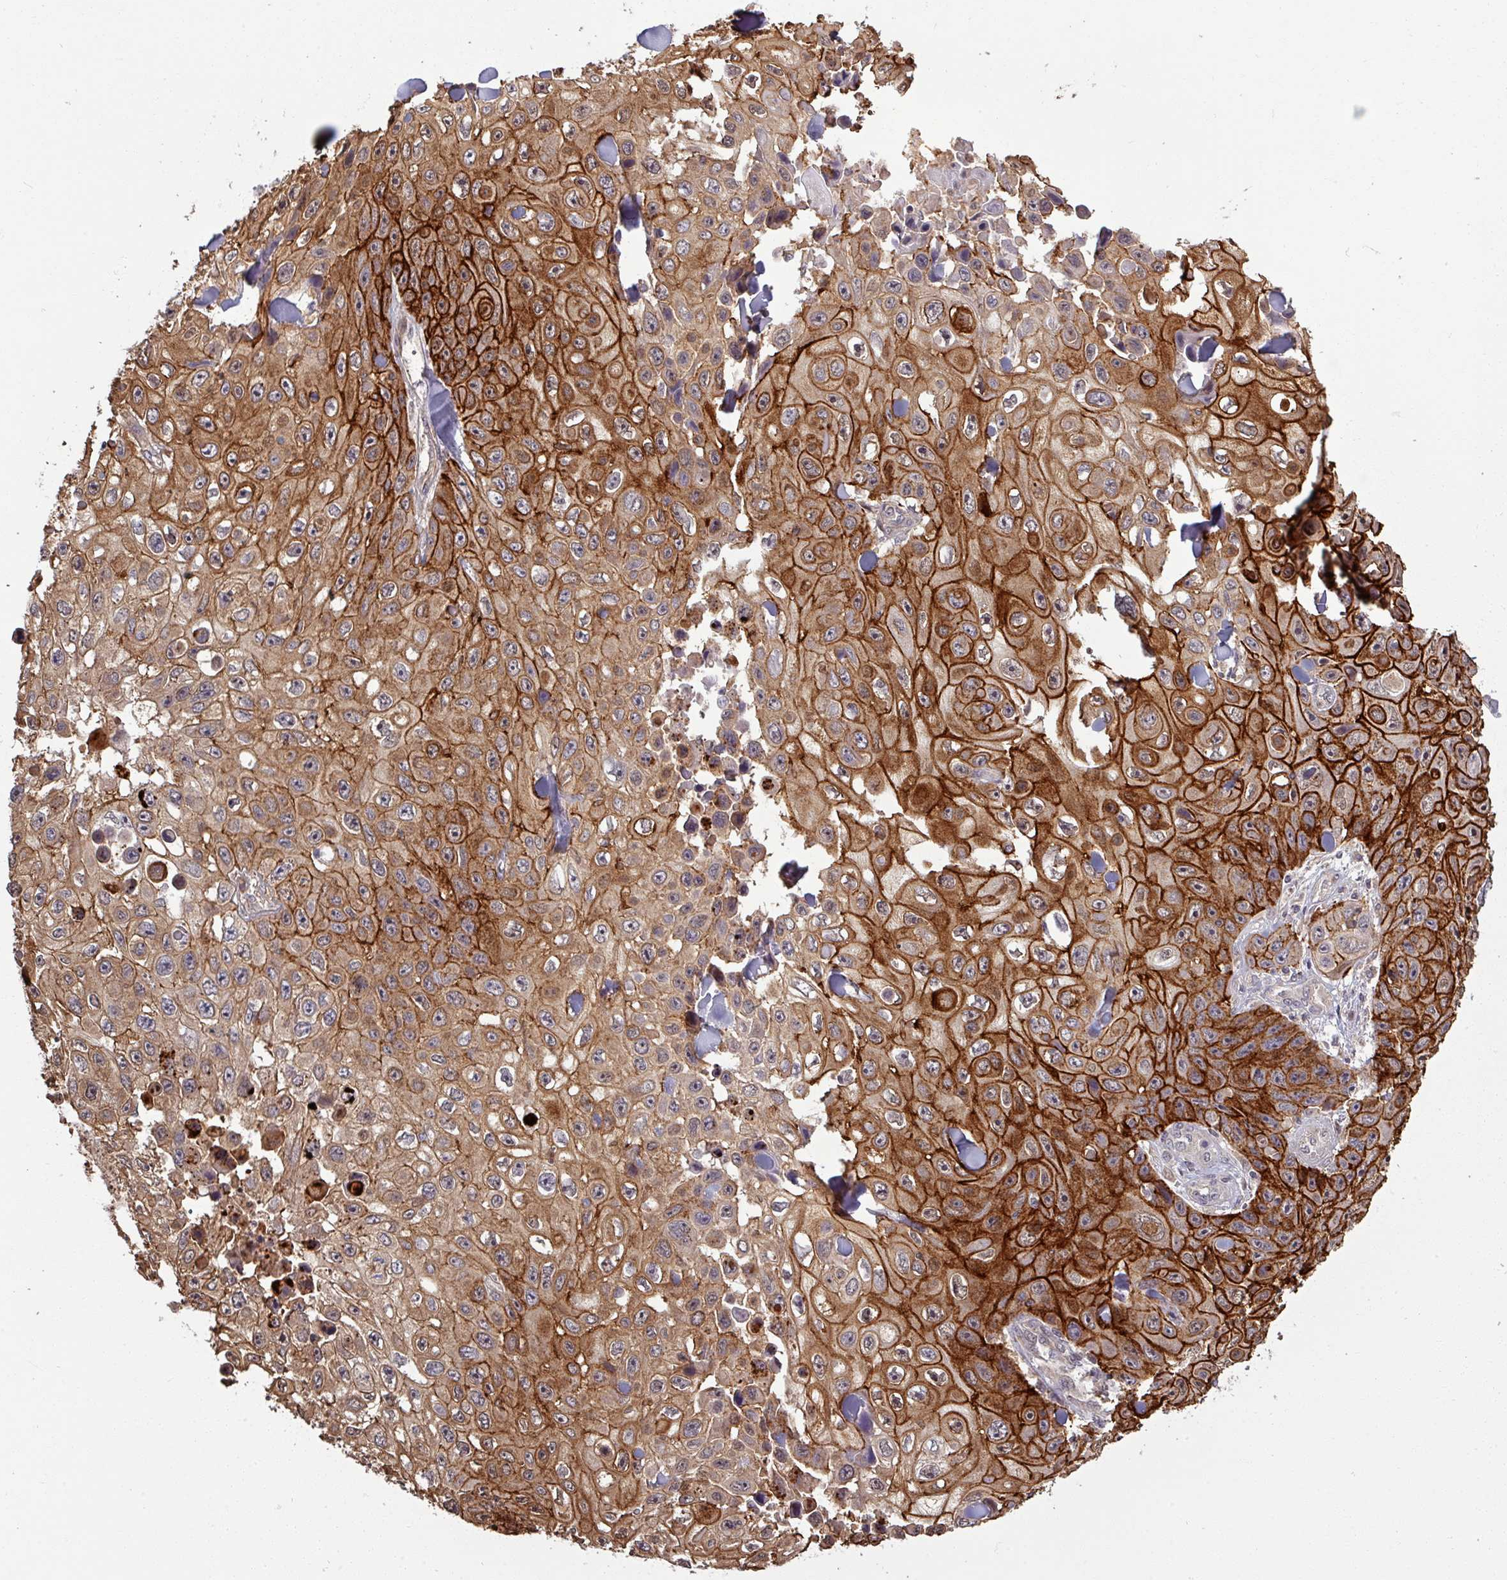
{"staining": {"intensity": "strong", "quantity": ">75%", "location": "cytoplasmic/membranous"}, "tissue": "skin cancer", "cell_type": "Tumor cells", "image_type": "cancer", "snomed": [{"axis": "morphology", "description": "Squamous cell carcinoma, NOS"}, {"axis": "topography", "description": "Skin"}], "caption": "DAB (3,3'-diaminobenzidine) immunohistochemical staining of human skin cancer exhibits strong cytoplasmic/membranous protein positivity in about >75% of tumor cells. The protein of interest is stained brown, and the nuclei are stained in blue (DAB IHC with brightfield microscopy, high magnification).", "gene": "TUSC3", "patient": {"sex": "male", "age": 82}}